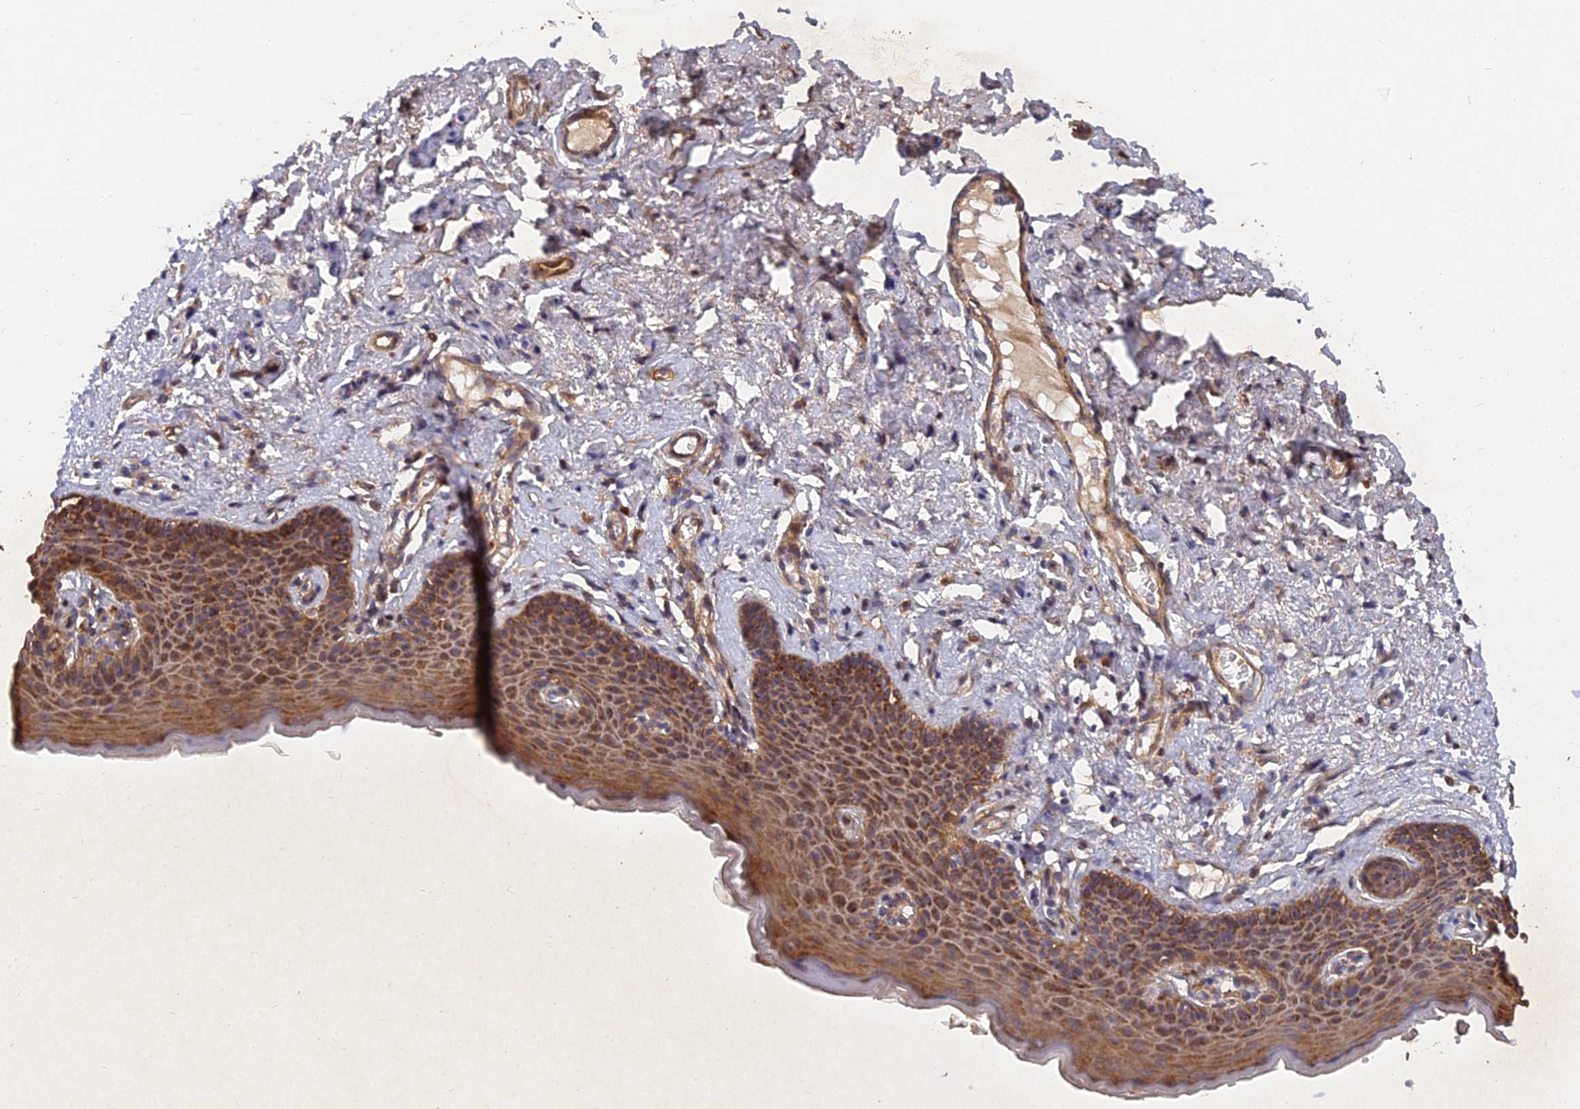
{"staining": {"intensity": "moderate", "quantity": ">75%", "location": "cytoplasmic/membranous"}, "tissue": "skin", "cell_type": "Epidermal cells", "image_type": "normal", "snomed": [{"axis": "morphology", "description": "Normal tissue, NOS"}, {"axis": "topography", "description": "Vulva"}], "caption": "DAB immunohistochemical staining of benign human skin exhibits moderate cytoplasmic/membranous protein positivity in approximately >75% of epidermal cells. The staining was performed using DAB (3,3'-diaminobenzidine), with brown indicating positive protein expression. Nuclei are stained blue with hematoxylin.", "gene": "SLC38A11", "patient": {"sex": "female", "age": 66}}